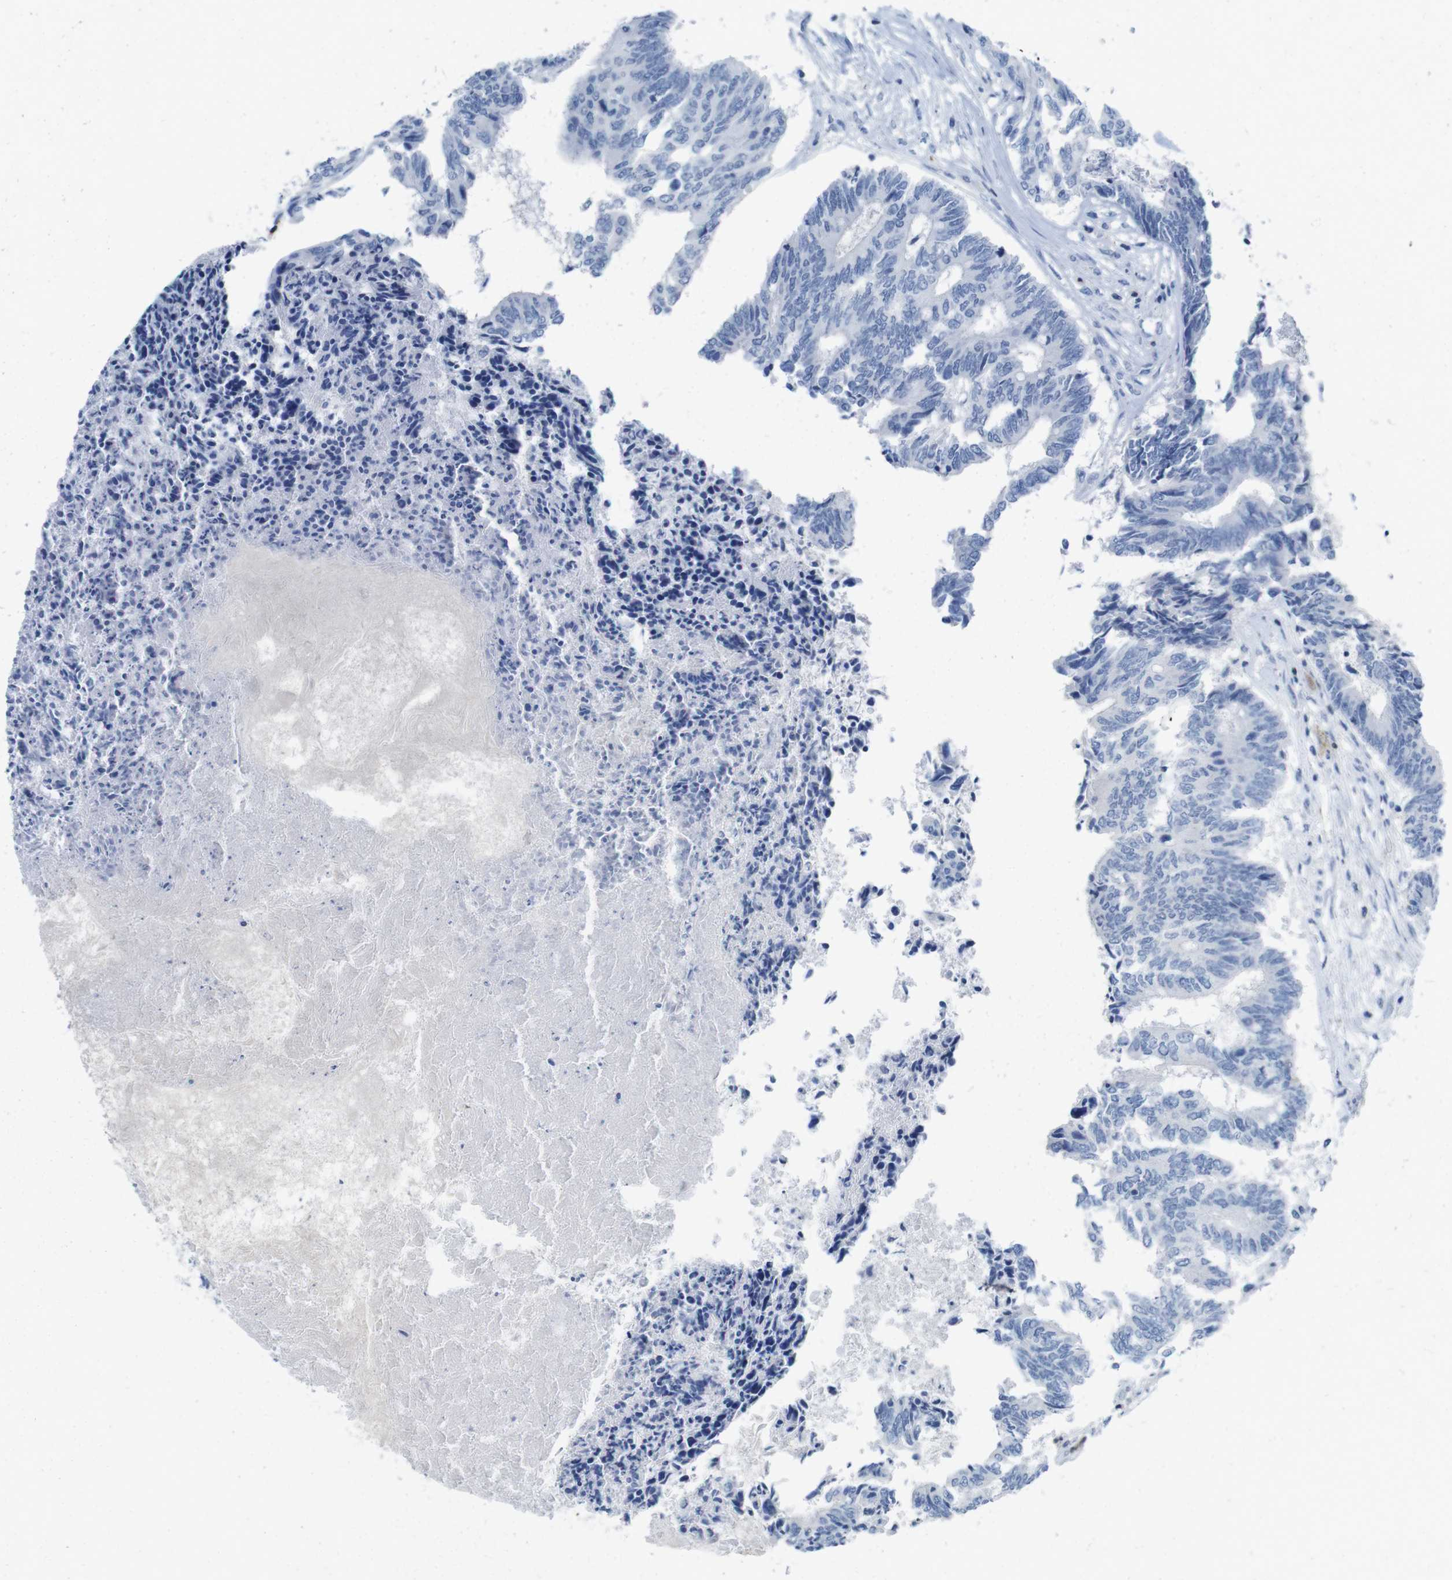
{"staining": {"intensity": "negative", "quantity": "none", "location": "none"}, "tissue": "colorectal cancer", "cell_type": "Tumor cells", "image_type": "cancer", "snomed": [{"axis": "morphology", "description": "Adenocarcinoma, NOS"}, {"axis": "topography", "description": "Rectum"}], "caption": "This micrograph is of colorectal adenocarcinoma stained with immunohistochemistry (IHC) to label a protein in brown with the nuclei are counter-stained blue. There is no staining in tumor cells.", "gene": "CD5", "patient": {"sex": "male", "age": 63}}